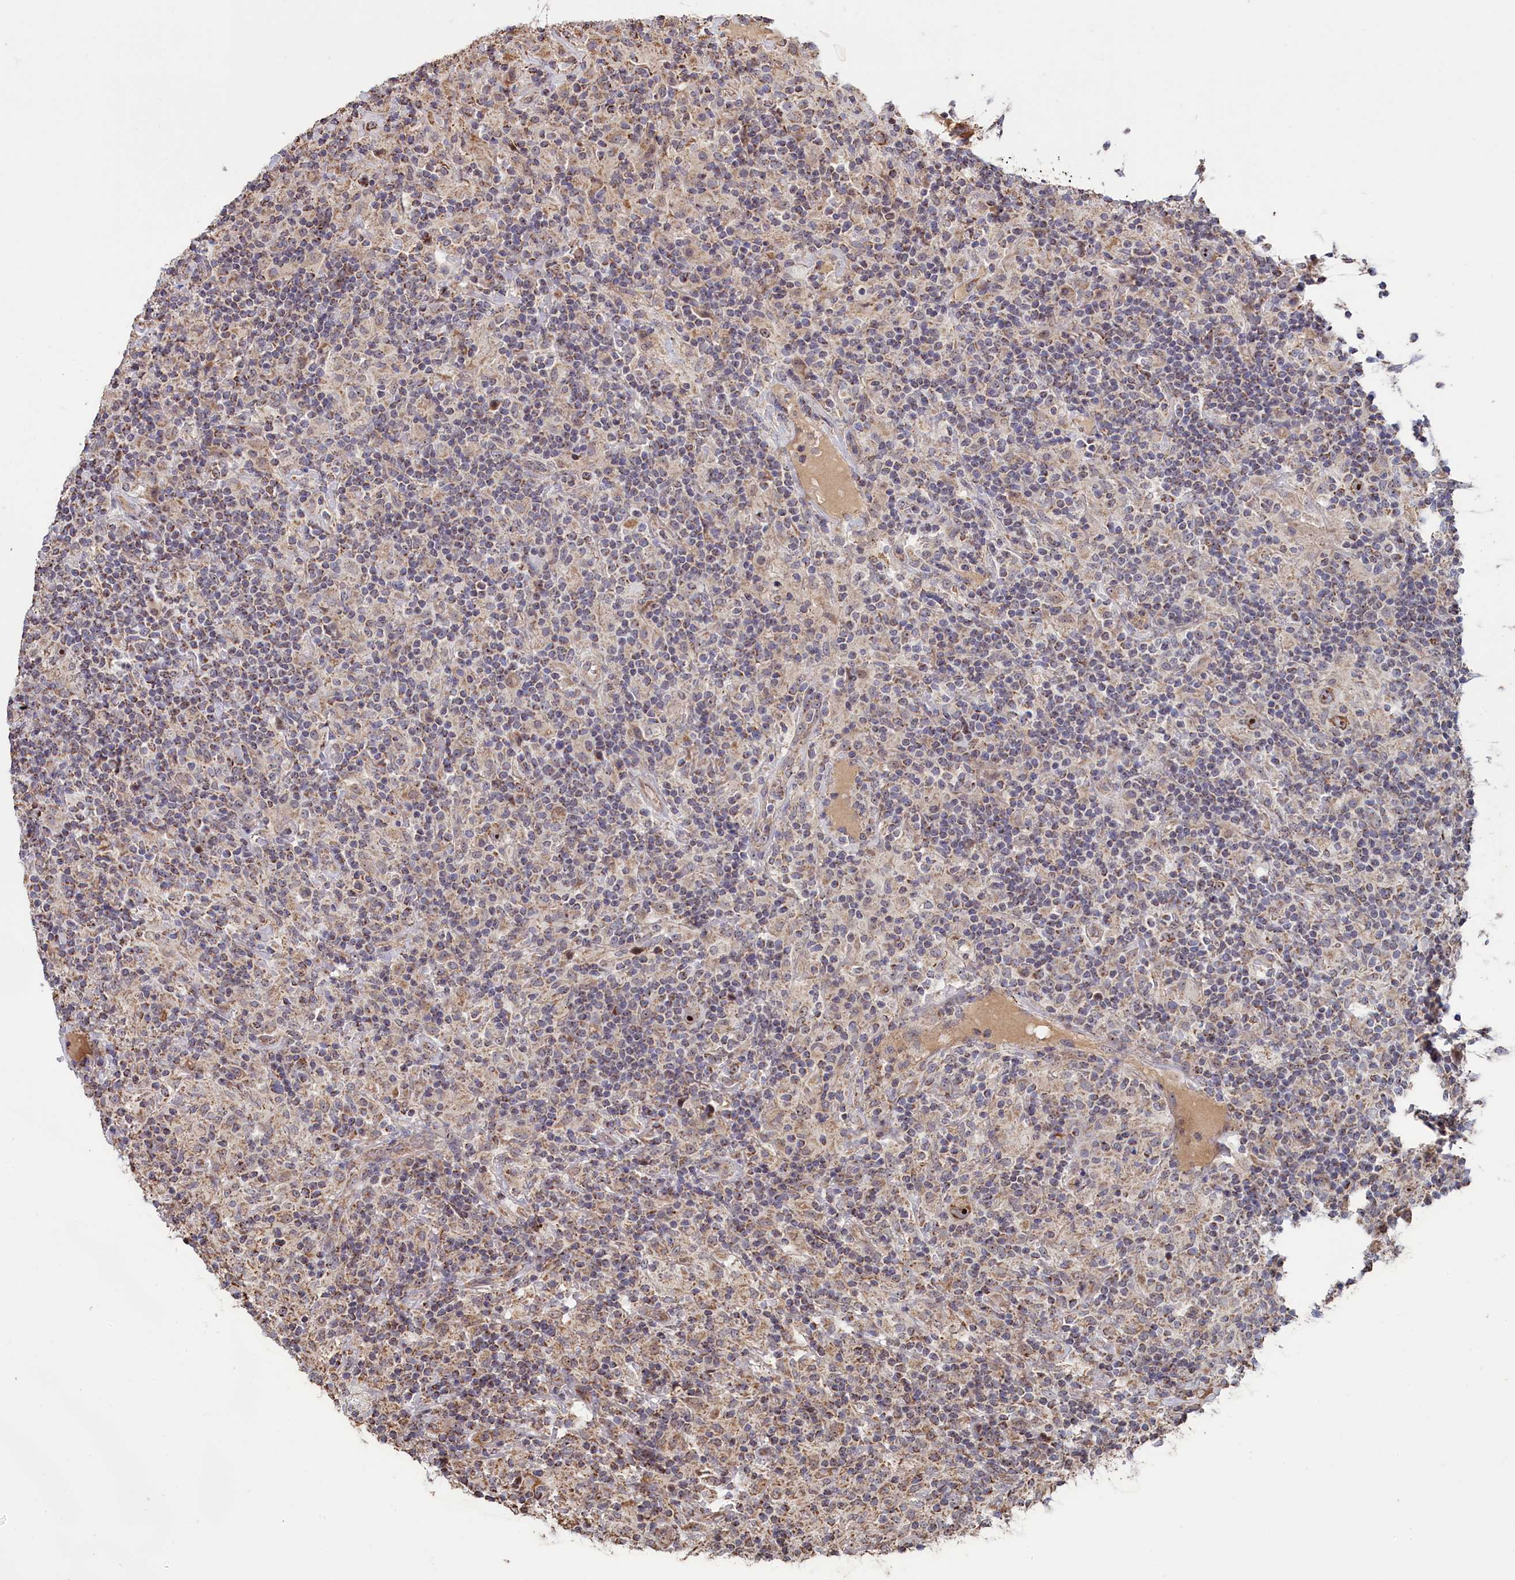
{"staining": {"intensity": "moderate", "quantity": "25%-75%", "location": "nuclear"}, "tissue": "lymphoma", "cell_type": "Tumor cells", "image_type": "cancer", "snomed": [{"axis": "morphology", "description": "Hodgkin's disease, NOS"}, {"axis": "topography", "description": "Lymph node"}], "caption": "Moderate nuclear protein expression is appreciated in about 25%-75% of tumor cells in Hodgkin's disease.", "gene": "ZNF816", "patient": {"sex": "male", "age": 70}}